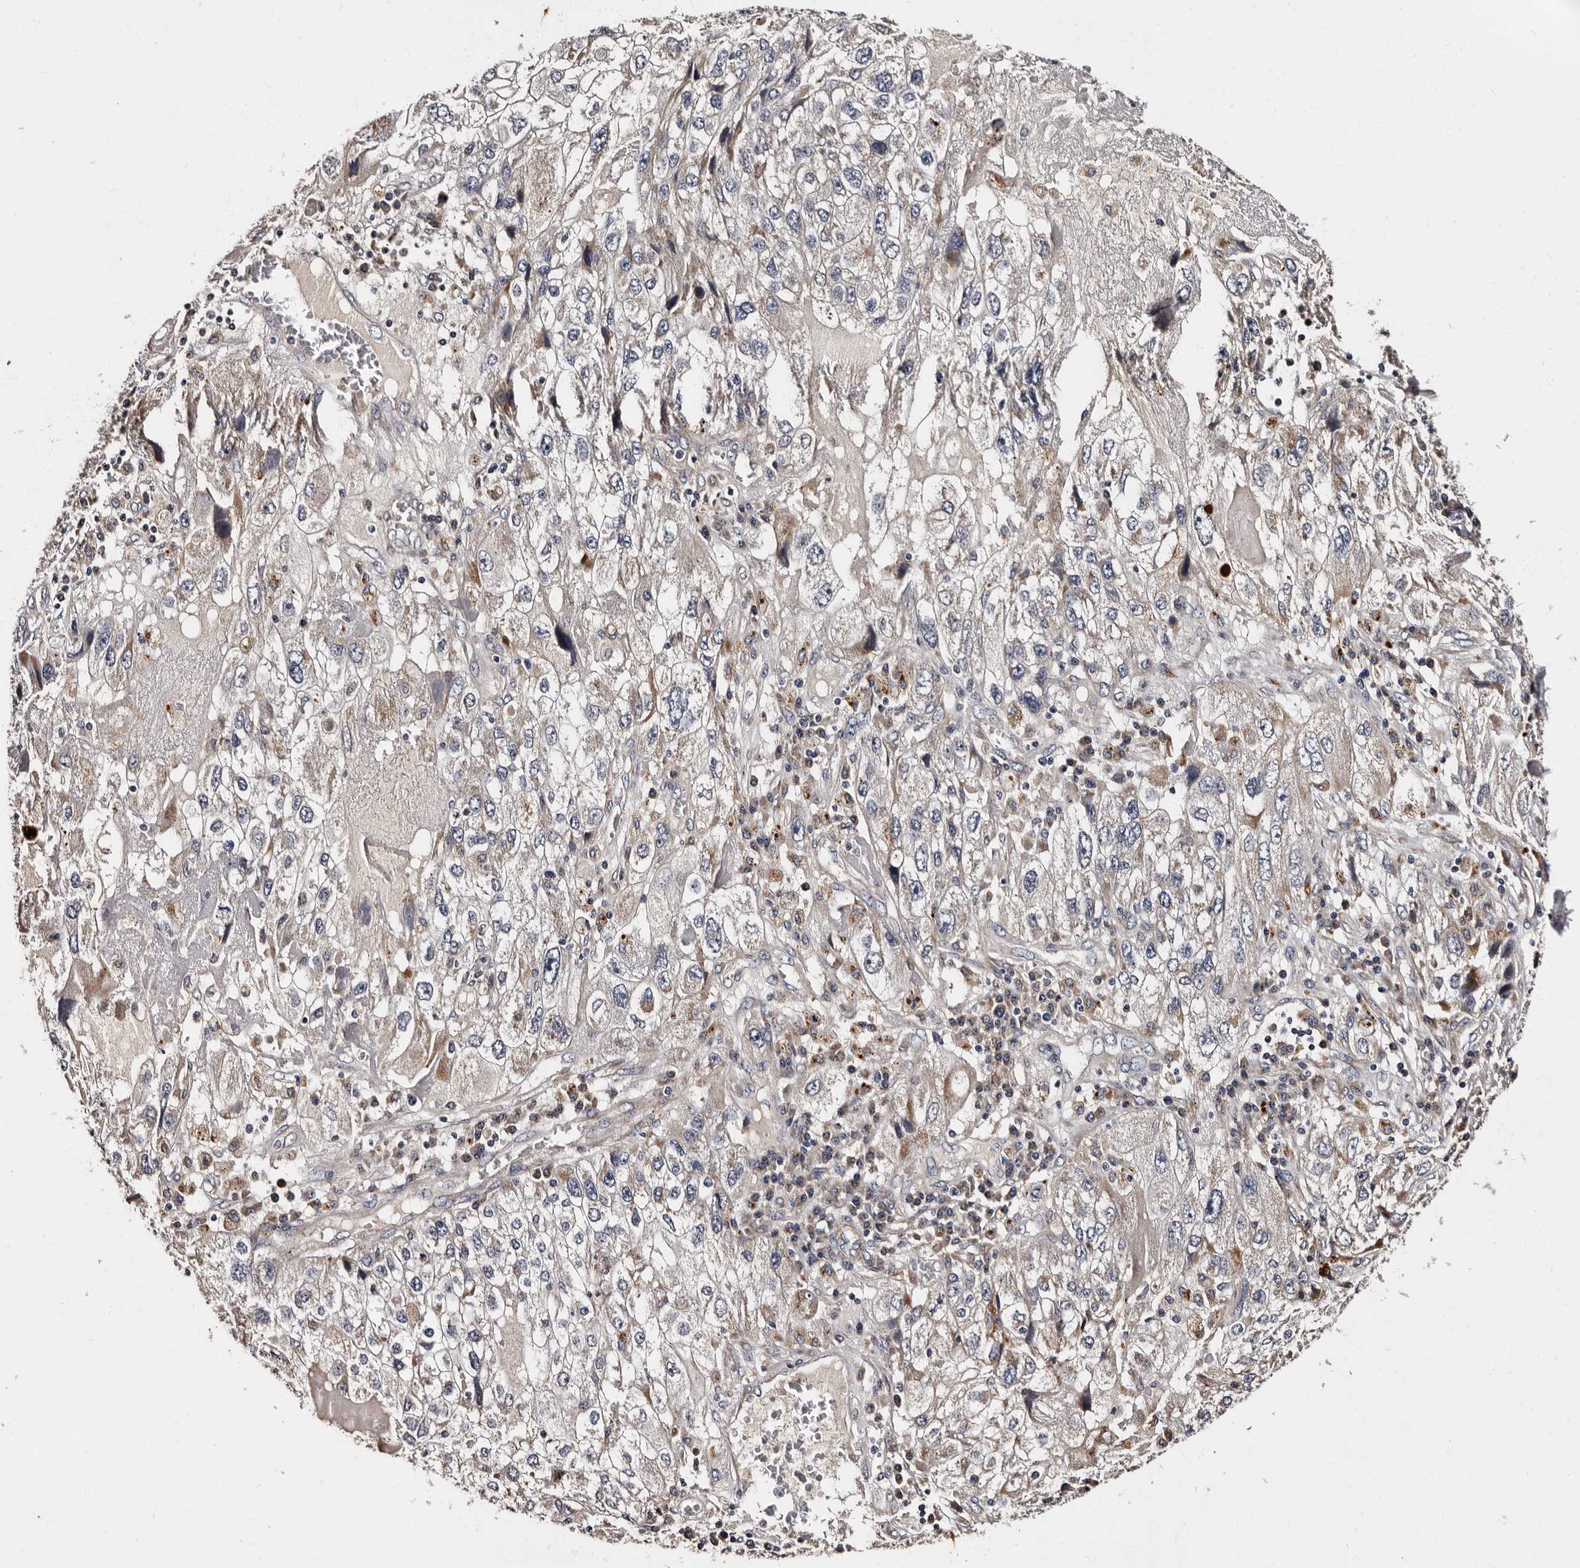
{"staining": {"intensity": "weak", "quantity": "<25%", "location": "cytoplasmic/membranous"}, "tissue": "endometrial cancer", "cell_type": "Tumor cells", "image_type": "cancer", "snomed": [{"axis": "morphology", "description": "Adenocarcinoma, NOS"}, {"axis": "topography", "description": "Endometrium"}], "caption": "There is no significant expression in tumor cells of adenocarcinoma (endometrial).", "gene": "ADCK5", "patient": {"sex": "female", "age": 49}}